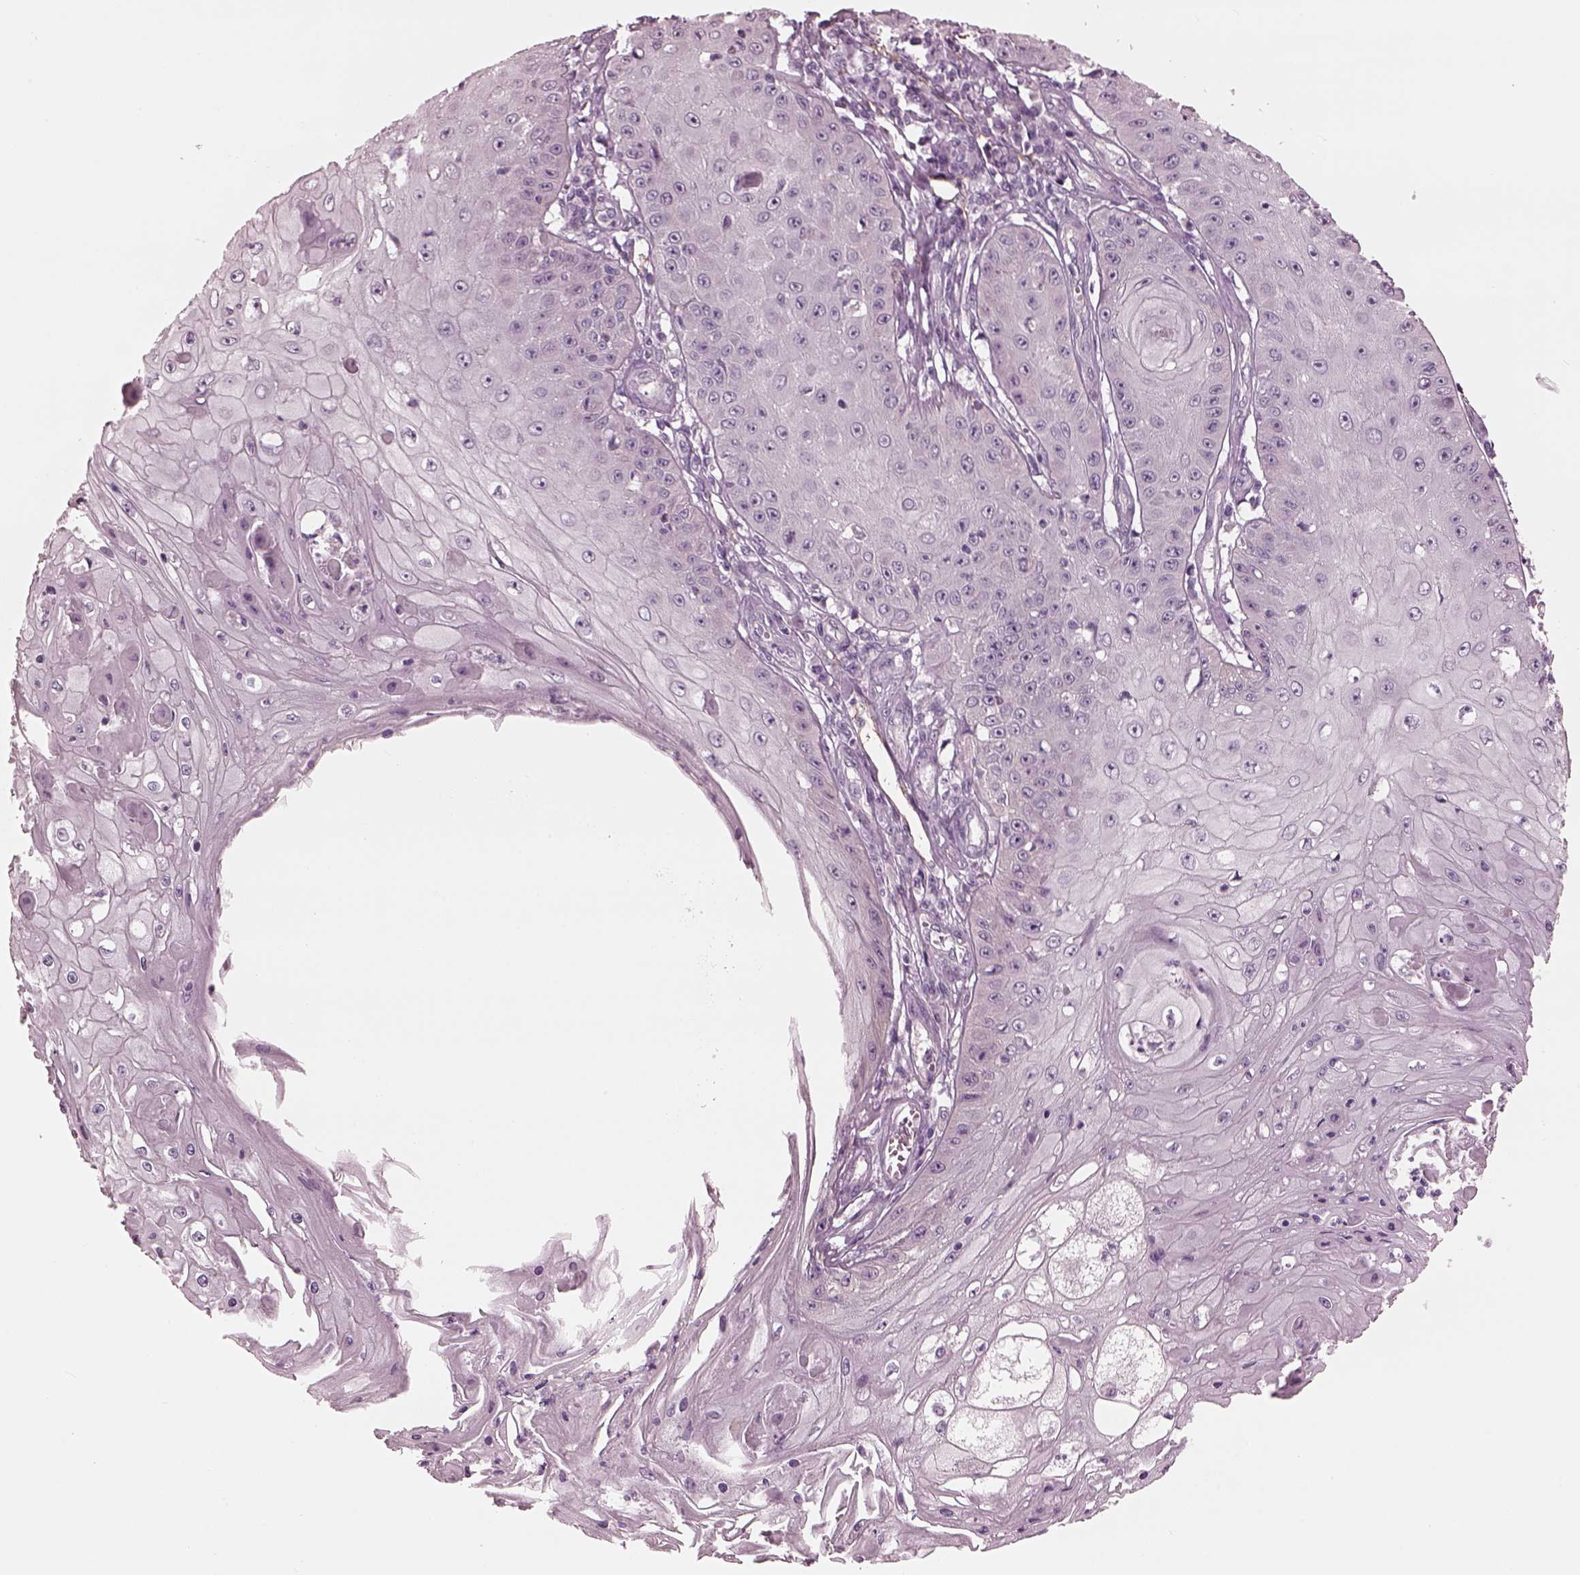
{"staining": {"intensity": "negative", "quantity": "none", "location": "none"}, "tissue": "skin cancer", "cell_type": "Tumor cells", "image_type": "cancer", "snomed": [{"axis": "morphology", "description": "Squamous cell carcinoma, NOS"}, {"axis": "topography", "description": "Skin"}], "caption": "Human skin squamous cell carcinoma stained for a protein using immunohistochemistry (IHC) displays no positivity in tumor cells.", "gene": "EIF4E1B", "patient": {"sex": "male", "age": 70}}